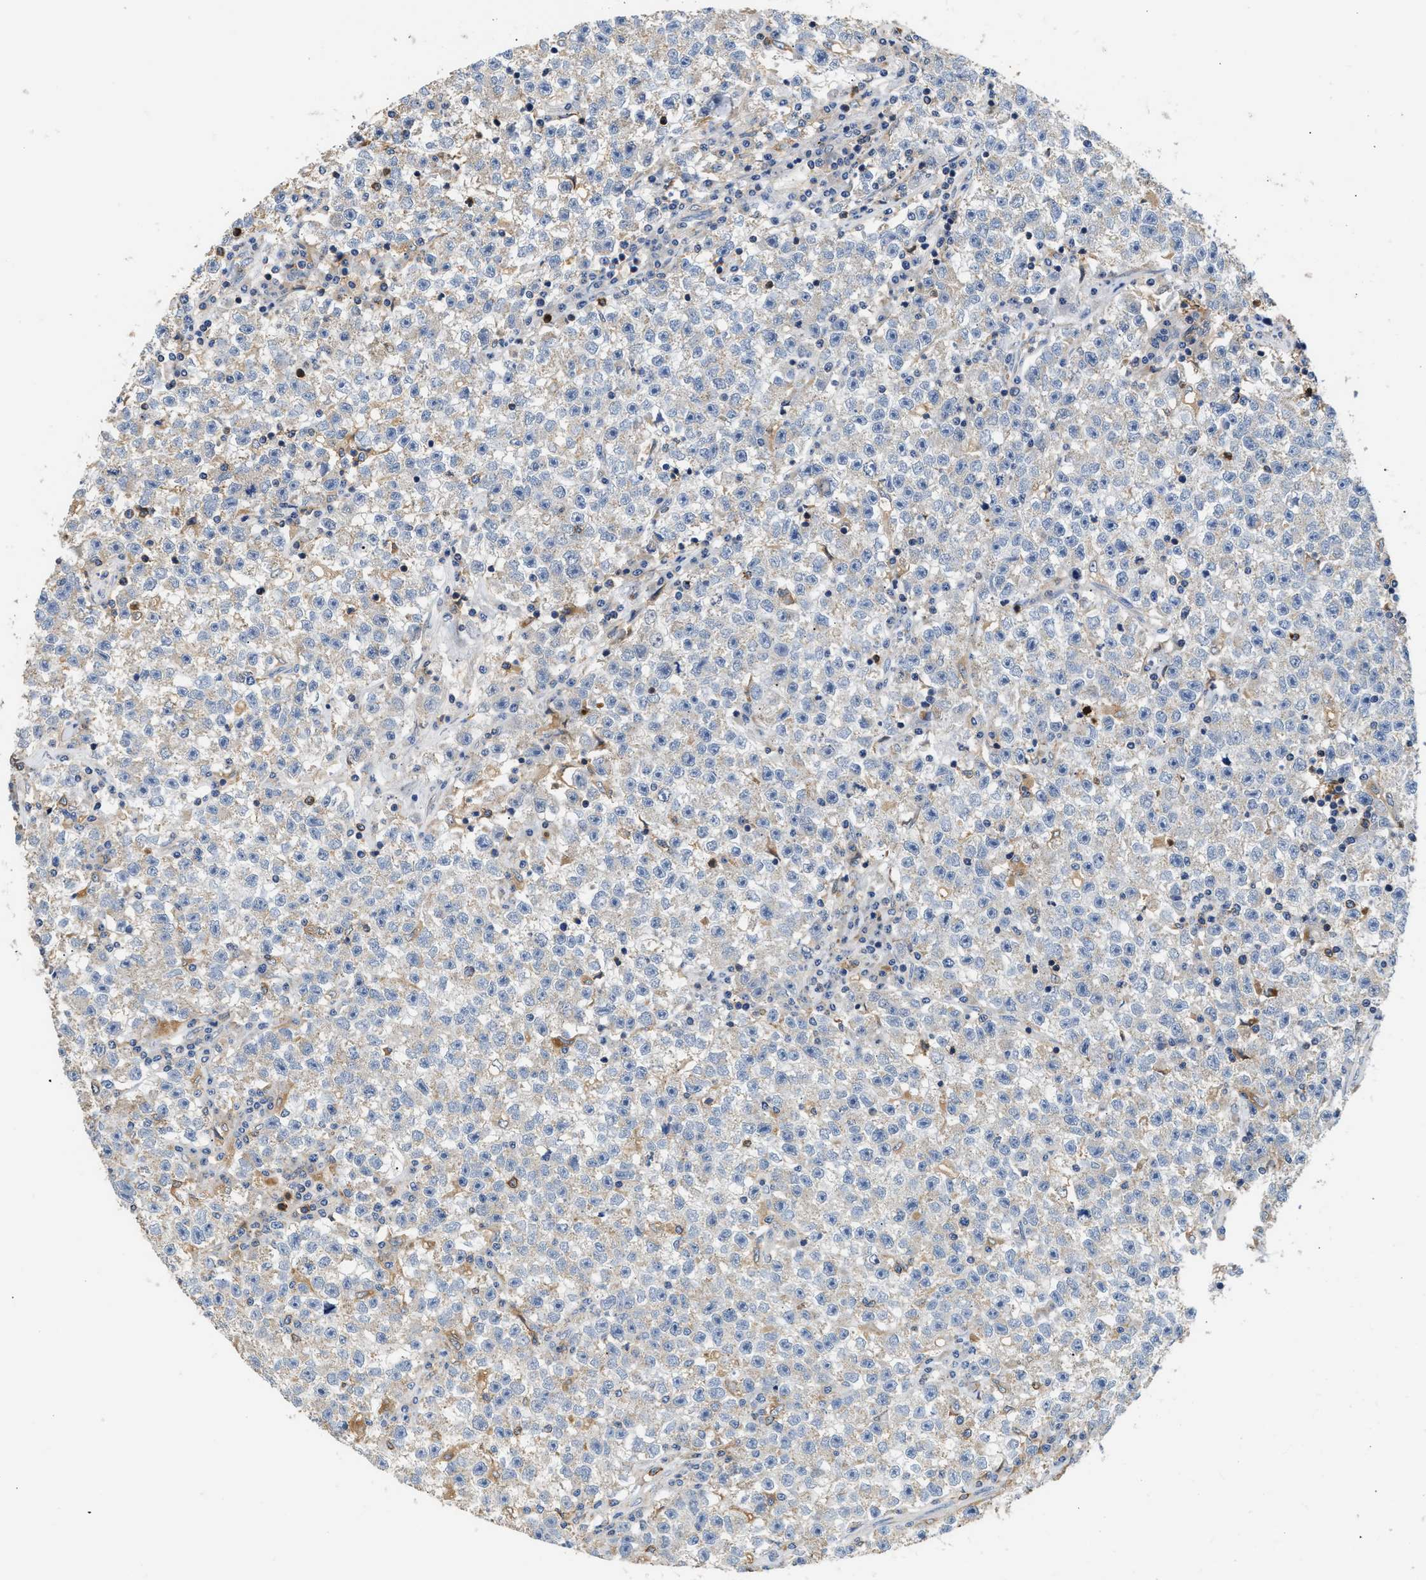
{"staining": {"intensity": "negative", "quantity": "none", "location": "none"}, "tissue": "testis cancer", "cell_type": "Tumor cells", "image_type": "cancer", "snomed": [{"axis": "morphology", "description": "Seminoma, NOS"}, {"axis": "topography", "description": "Testis"}], "caption": "Photomicrograph shows no protein expression in tumor cells of testis seminoma tissue. The staining was performed using DAB (3,3'-diaminobenzidine) to visualize the protein expression in brown, while the nuclei were stained in blue with hematoxylin (Magnification: 20x).", "gene": "RAB31", "patient": {"sex": "male", "age": 22}}